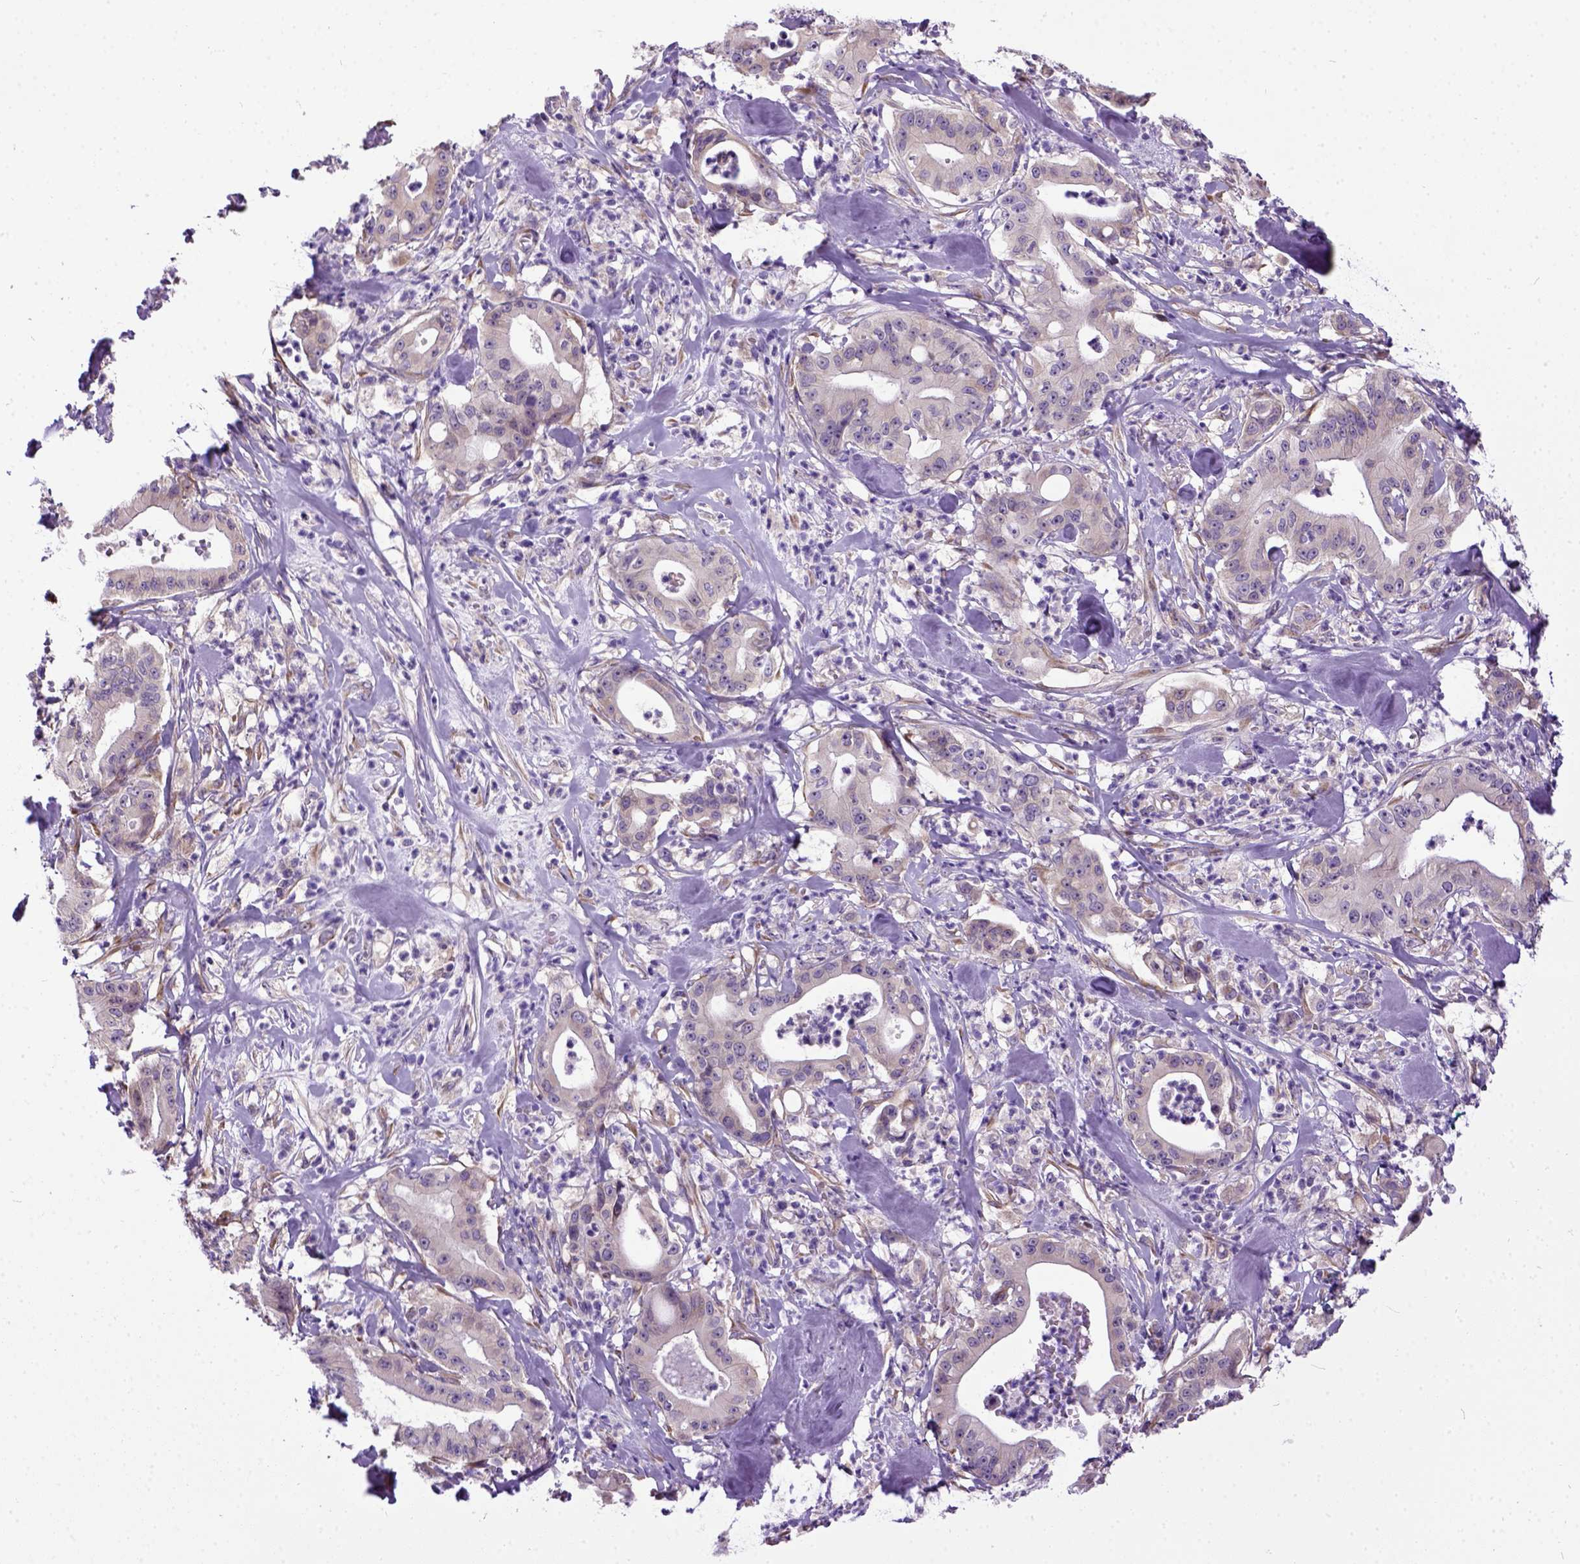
{"staining": {"intensity": "negative", "quantity": "none", "location": "none"}, "tissue": "pancreatic cancer", "cell_type": "Tumor cells", "image_type": "cancer", "snomed": [{"axis": "morphology", "description": "Adenocarcinoma, NOS"}, {"axis": "topography", "description": "Pancreas"}], "caption": "IHC of human pancreatic adenocarcinoma demonstrates no staining in tumor cells. (Stains: DAB (3,3'-diaminobenzidine) immunohistochemistry (IHC) with hematoxylin counter stain, Microscopy: brightfield microscopy at high magnification).", "gene": "NEK5", "patient": {"sex": "male", "age": 71}}